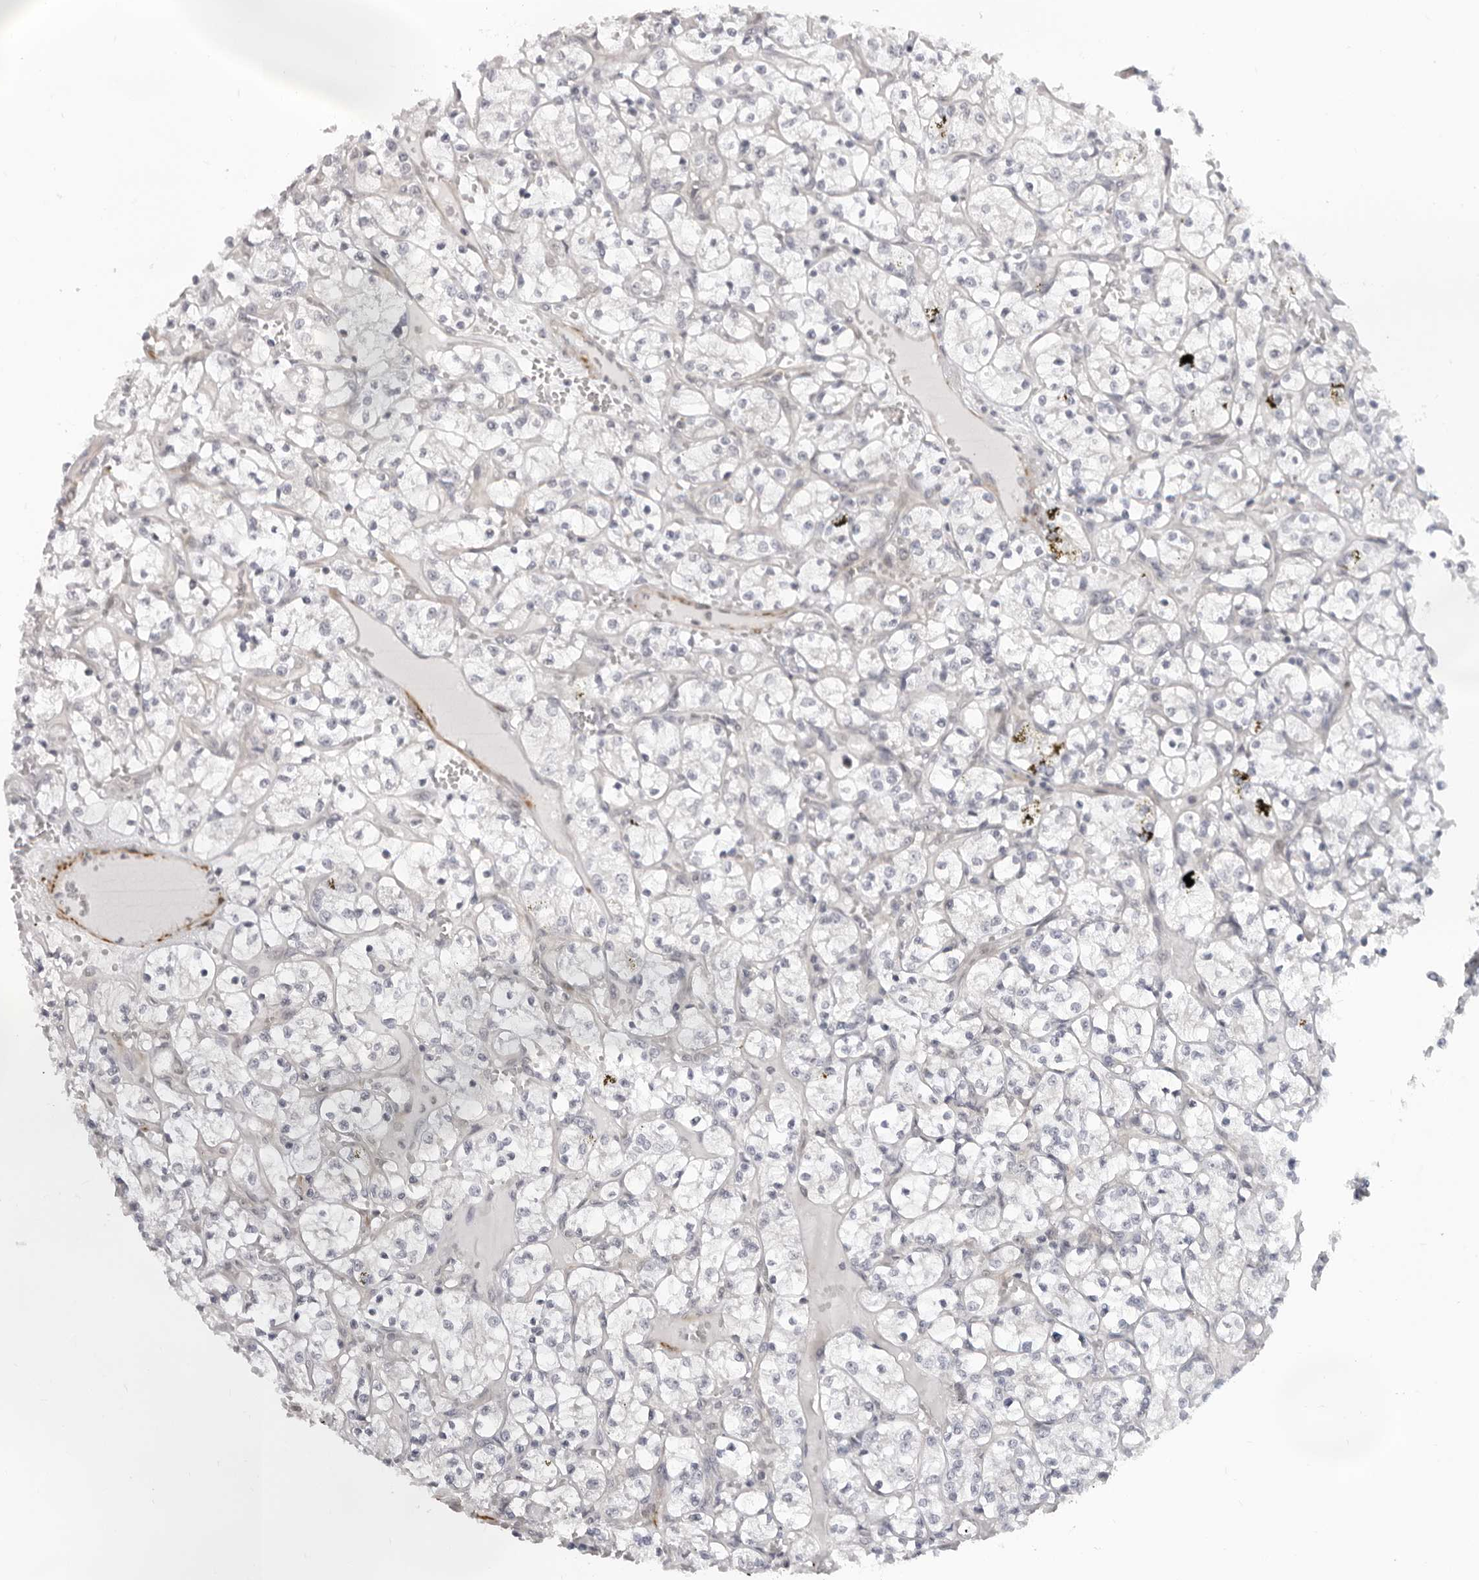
{"staining": {"intensity": "negative", "quantity": "none", "location": "none"}, "tissue": "renal cancer", "cell_type": "Tumor cells", "image_type": "cancer", "snomed": [{"axis": "morphology", "description": "Adenocarcinoma, NOS"}, {"axis": "topography", "description": "Kidney"}], "caption": "Immunohistochemistry (IHC) of renal cancer (adenocarcinoma) reveals no positivity in tumor cells.", "gene": "SRGAP2", "patient": {"sex": "female", "age": 69}}